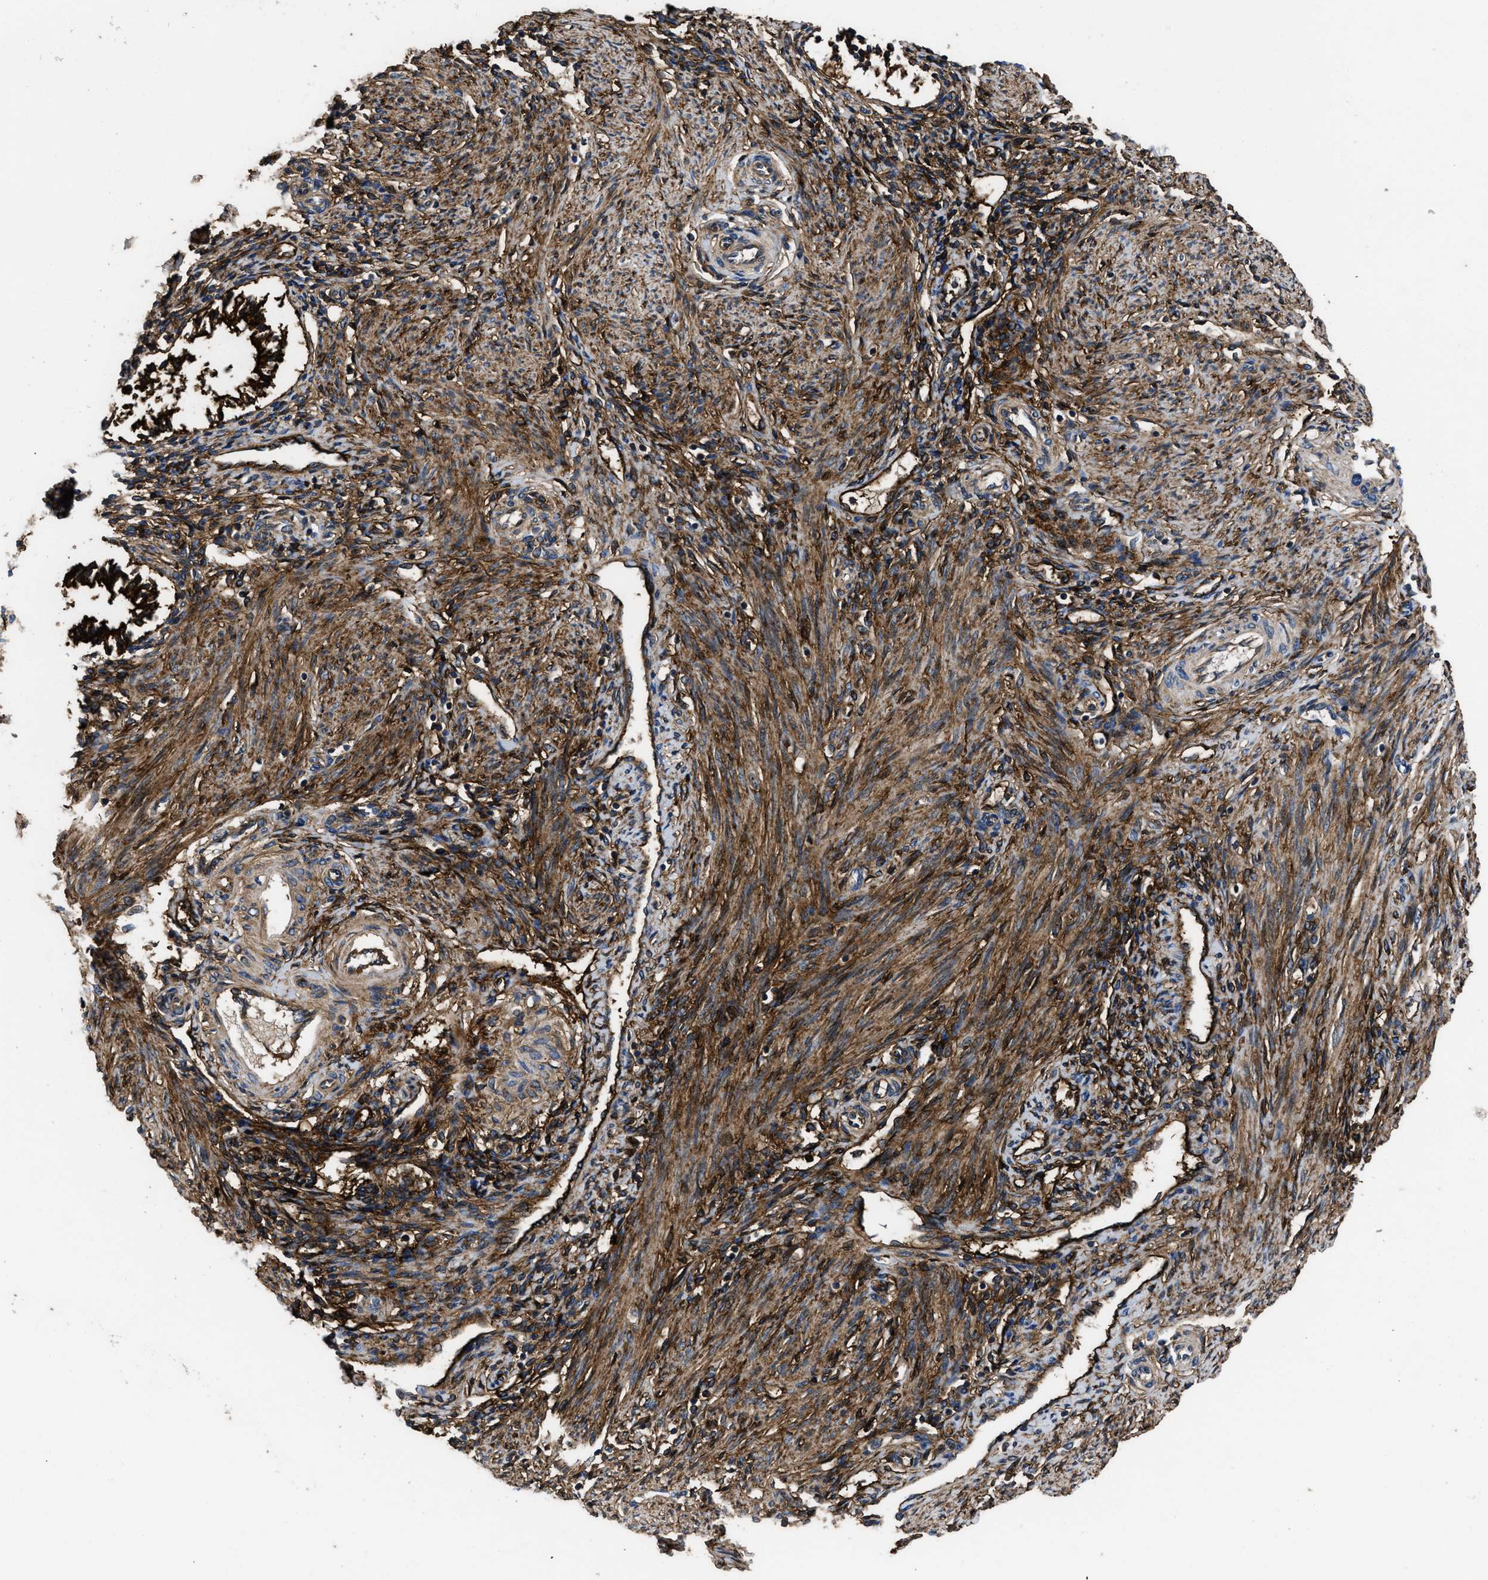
{"staining": {"intensity": "moderate", "quantity": "25%-75%", "location": "cytoplasmic/membranous"}, "tissue": "endometrium", "cell_type": "Cells in endometrial stroma", "image_type": "normal", "snomed": [{"axis": "morphology", "description": "Normal tissue, NOS"}, {"axis": "topography", "description": "Endometrium"}], "caption": "Moderate cytoplasmic/membranous expression is identified in approximately 25%-75% of cells in endometrial stroma in benign endometrium.", "gene": "NT5E", "patient": {"sex": "female", "age": 42}}